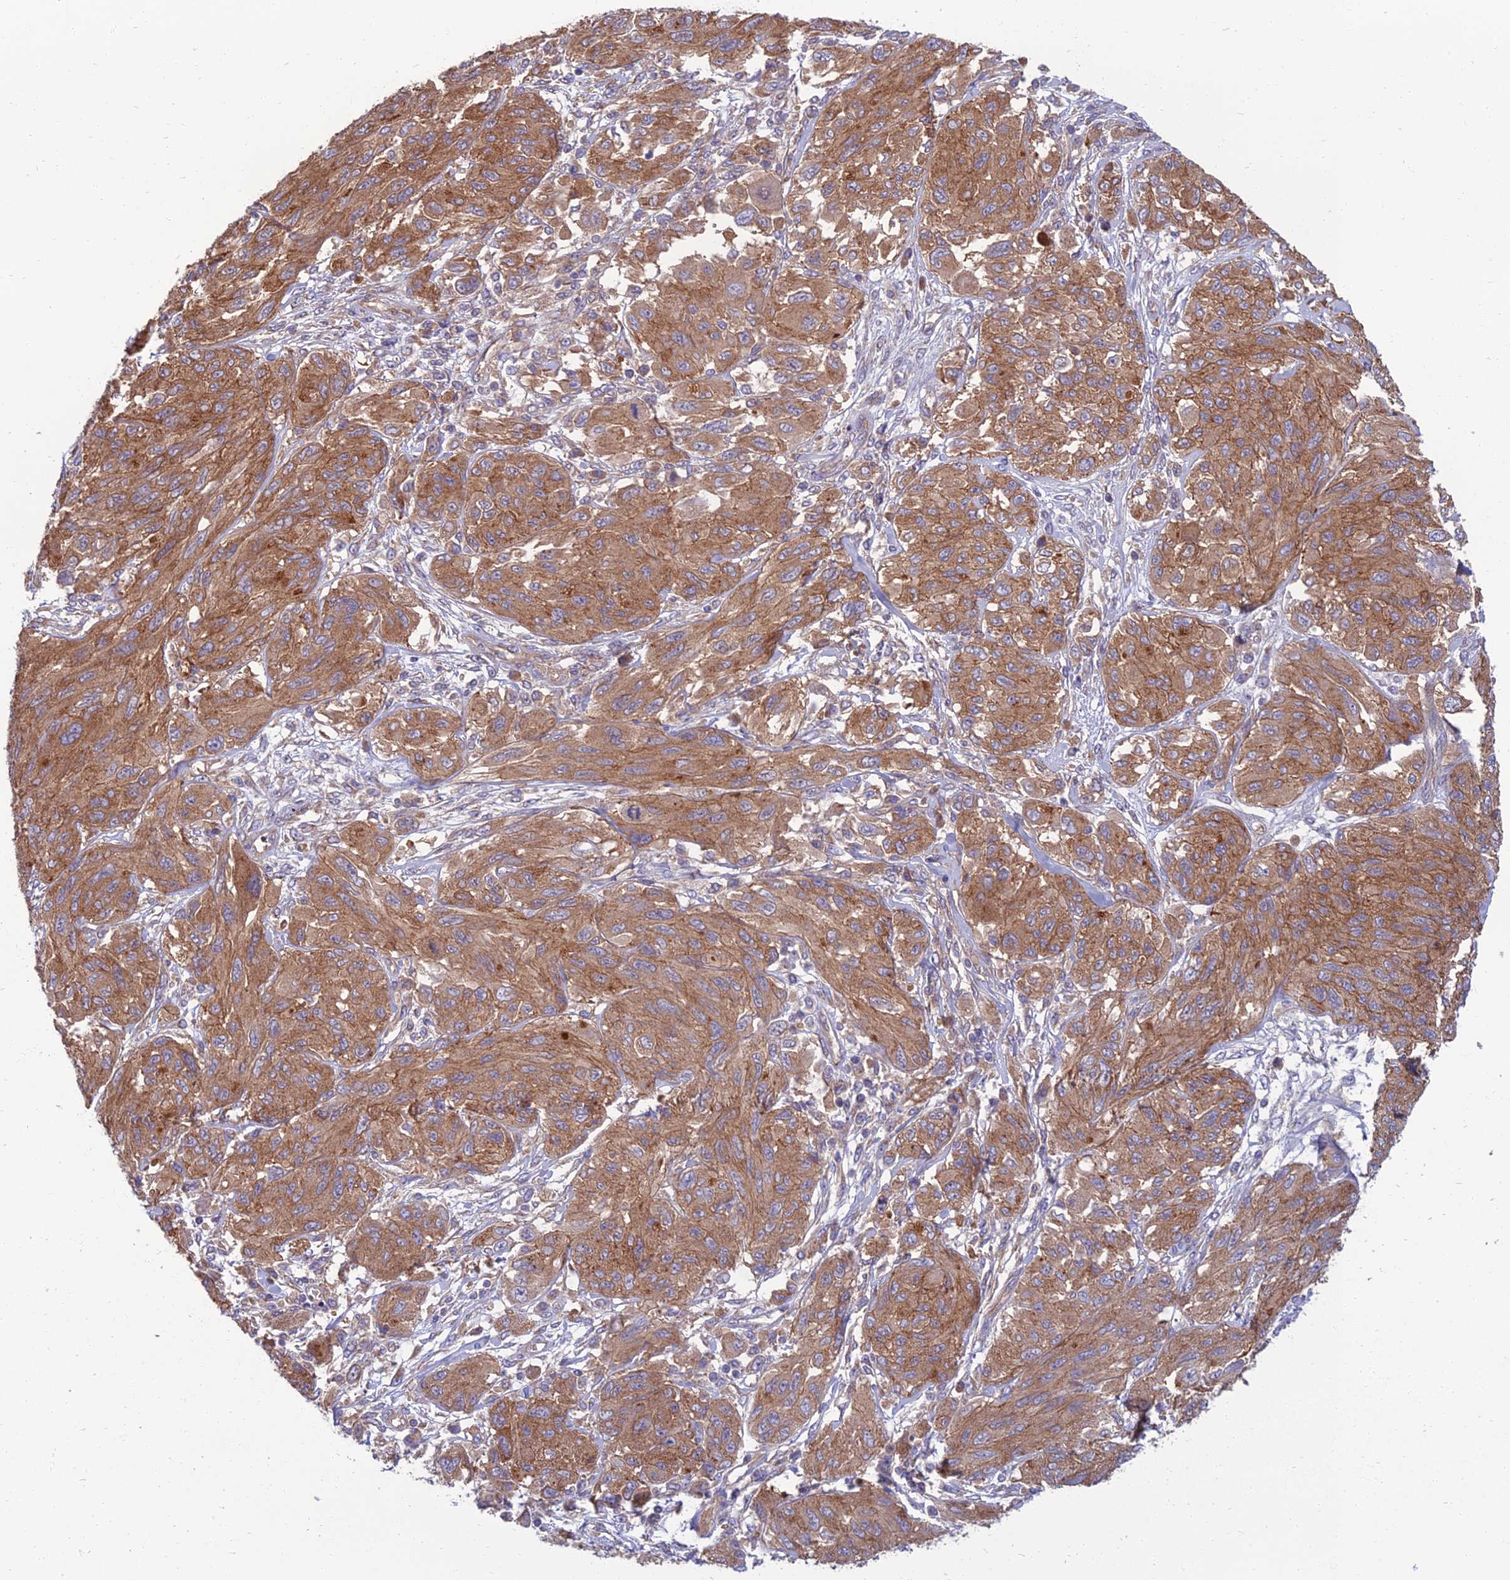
{"staining": {"intensity": "moderate", "quantity": ">75%", "location": "cytoplasmic/membranous"}, "tissue": "melanoma", "cell_type": "Tumor cells", "image_type": "cancer", "snomed": [{"axis": "morphology", "description": "Malignant melanoma, NOS"}, {"axis": "topography", "description": "Skin"}], "caption": "High-magnification brightfield microscopy of malignant melanoma stained with DAB (3,3'-diaminobenzidine) (brown) and counterstained with hematoxylin (blue). tumor cells exhibit moderate cytoplasmic/membranous positivity is appreciated in approximately>75% of cells.", "gene": "WDR24", "patient": {"sex": "female", "age": 91}}